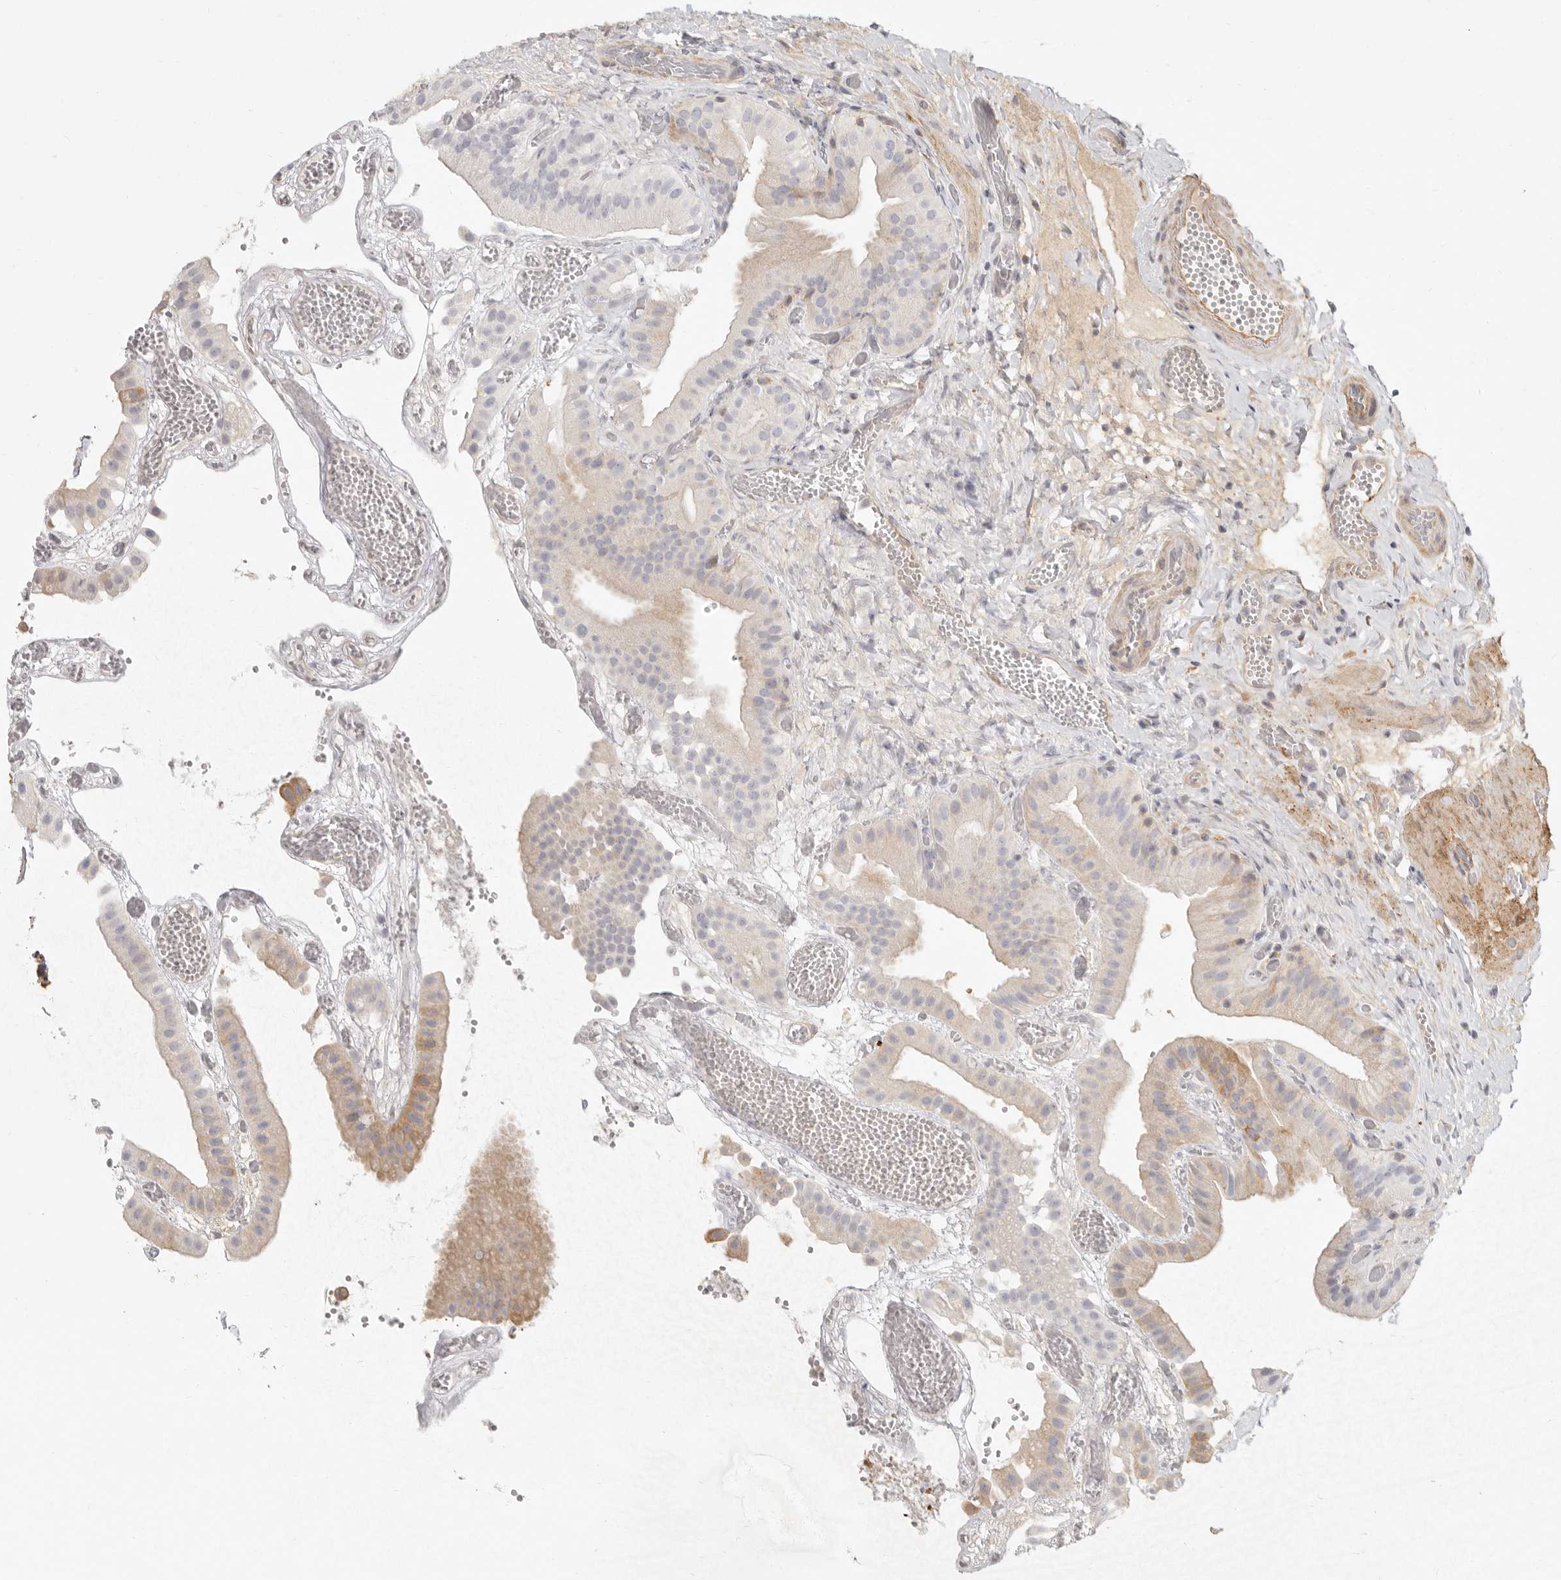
{"staining": {"intensity": "moderate", "quantity": "<25%", "location": "cytoplasmic/membranous"}, "tissue": "gallbladder", "cell_type": "Glandular cells", "image_type": "normal", "snomed": [{"axis": "morphology", "description": "Normal tissue, NOS"}, {"axis": "topography", "description": "Gallbladder"}], "caption": "The histopathology image shows immunohistochemical staining of unremarkable gallbladder. There is moderate cytoplasmic/membranous expression is identified in about <25% of glandular cells. (Stains: DAB (3,3'-diaminobenzidine) in brown, nuclei in blue, Microscopy: brightfield microscopy at high magnification).", "gene": "NIBAN1", "patient": {"sex": "female", "age": 64}}